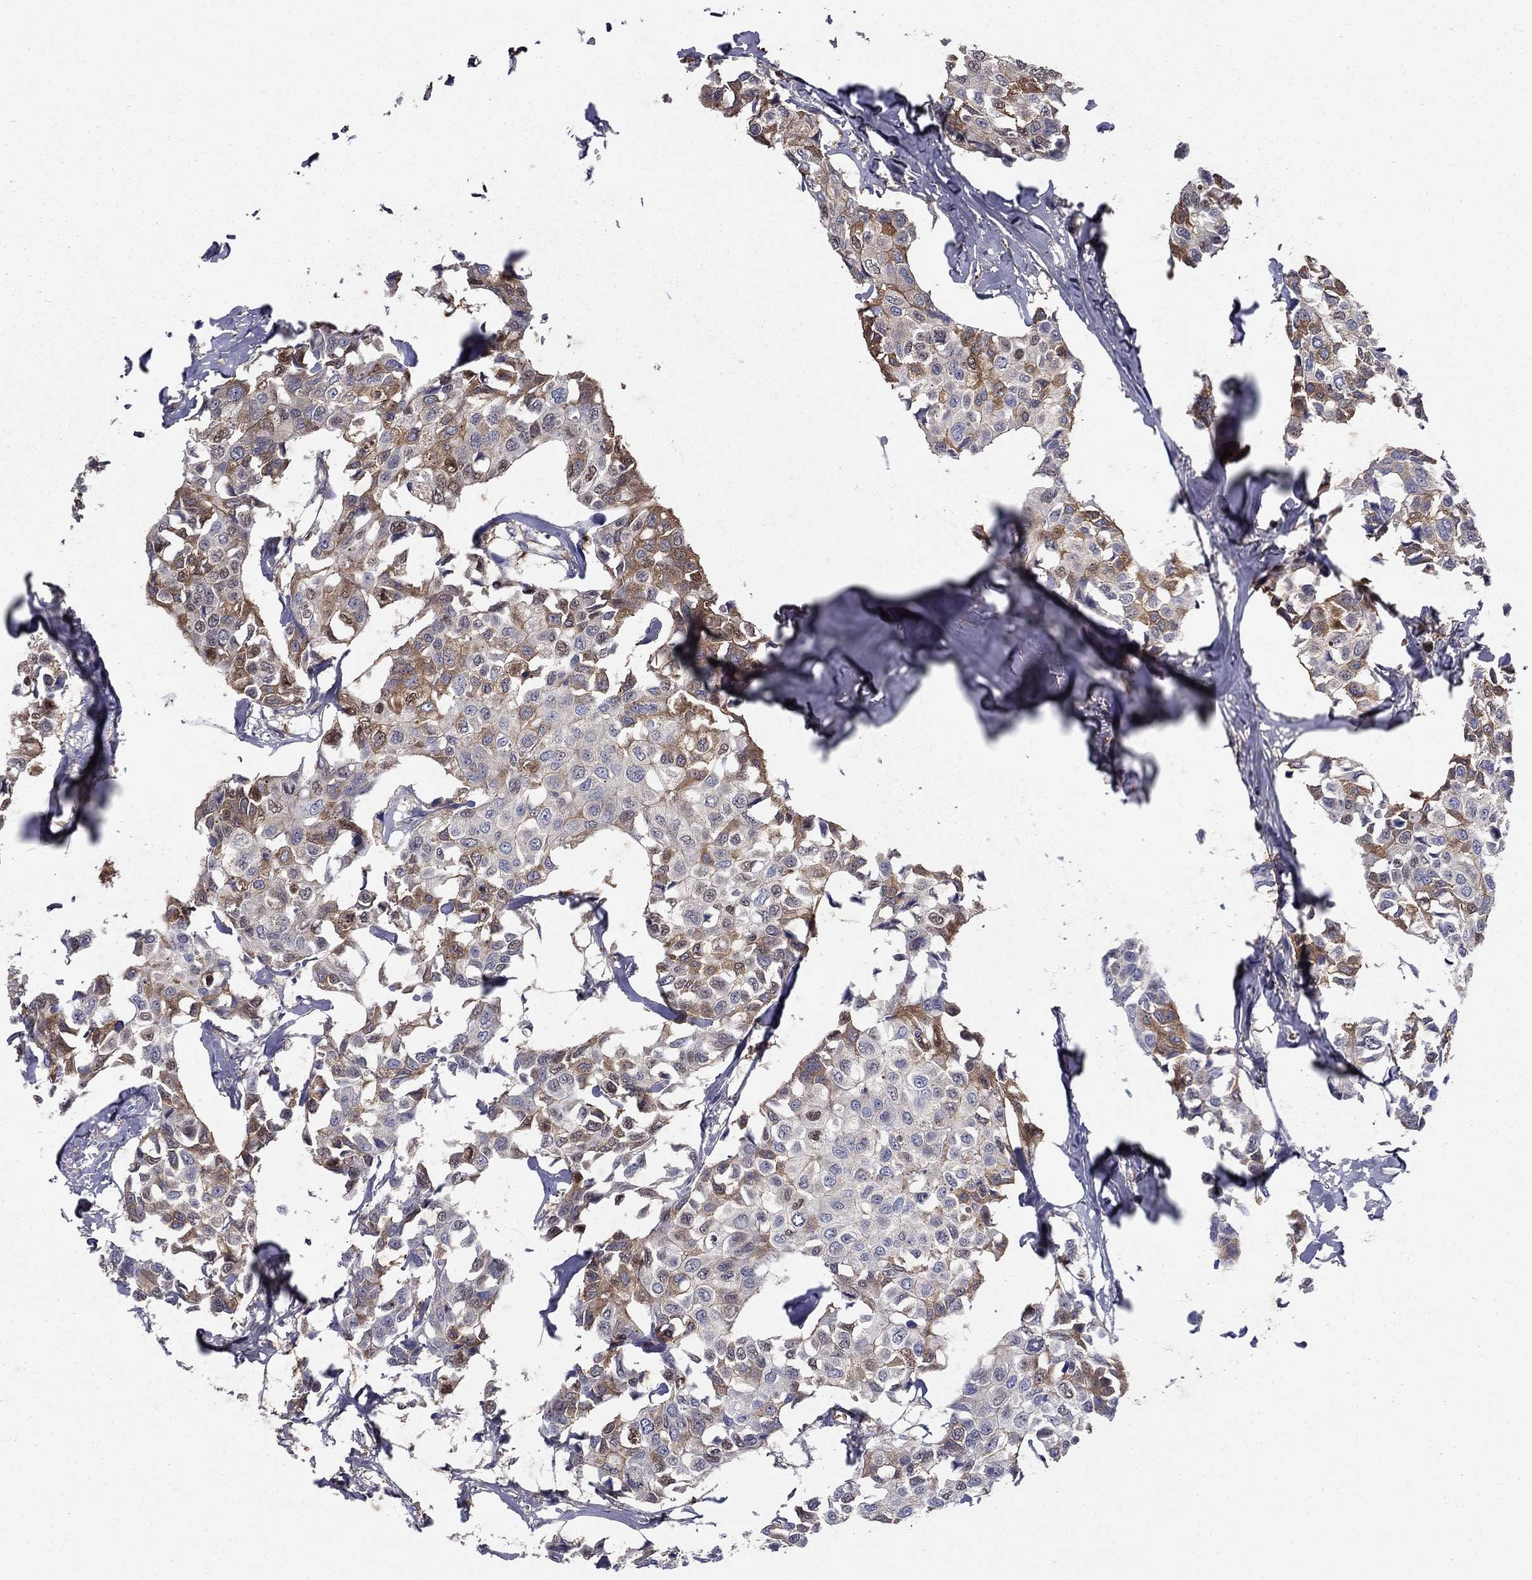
{"staining": {"intensity": "moderate", "quantity": "<25%", "location": "cytoplasmic/membranous"}, "tissue": "breast cancer", "cell_type": "Tumor cells", "image_type": "cancer", "snomed": [{"axis": "morphology", "description": "Duct carcinoma"}, {"axis": "topography", "description": "Breast"}], "caption": "This is a histology image of immunohistochemistry (IHC) staining of breast cancer, which shows moderate expression in the cytoplasmic/membranous of tumor cells.", "gene": "HPX", "patient": {"sex": "female", "age": 80}}